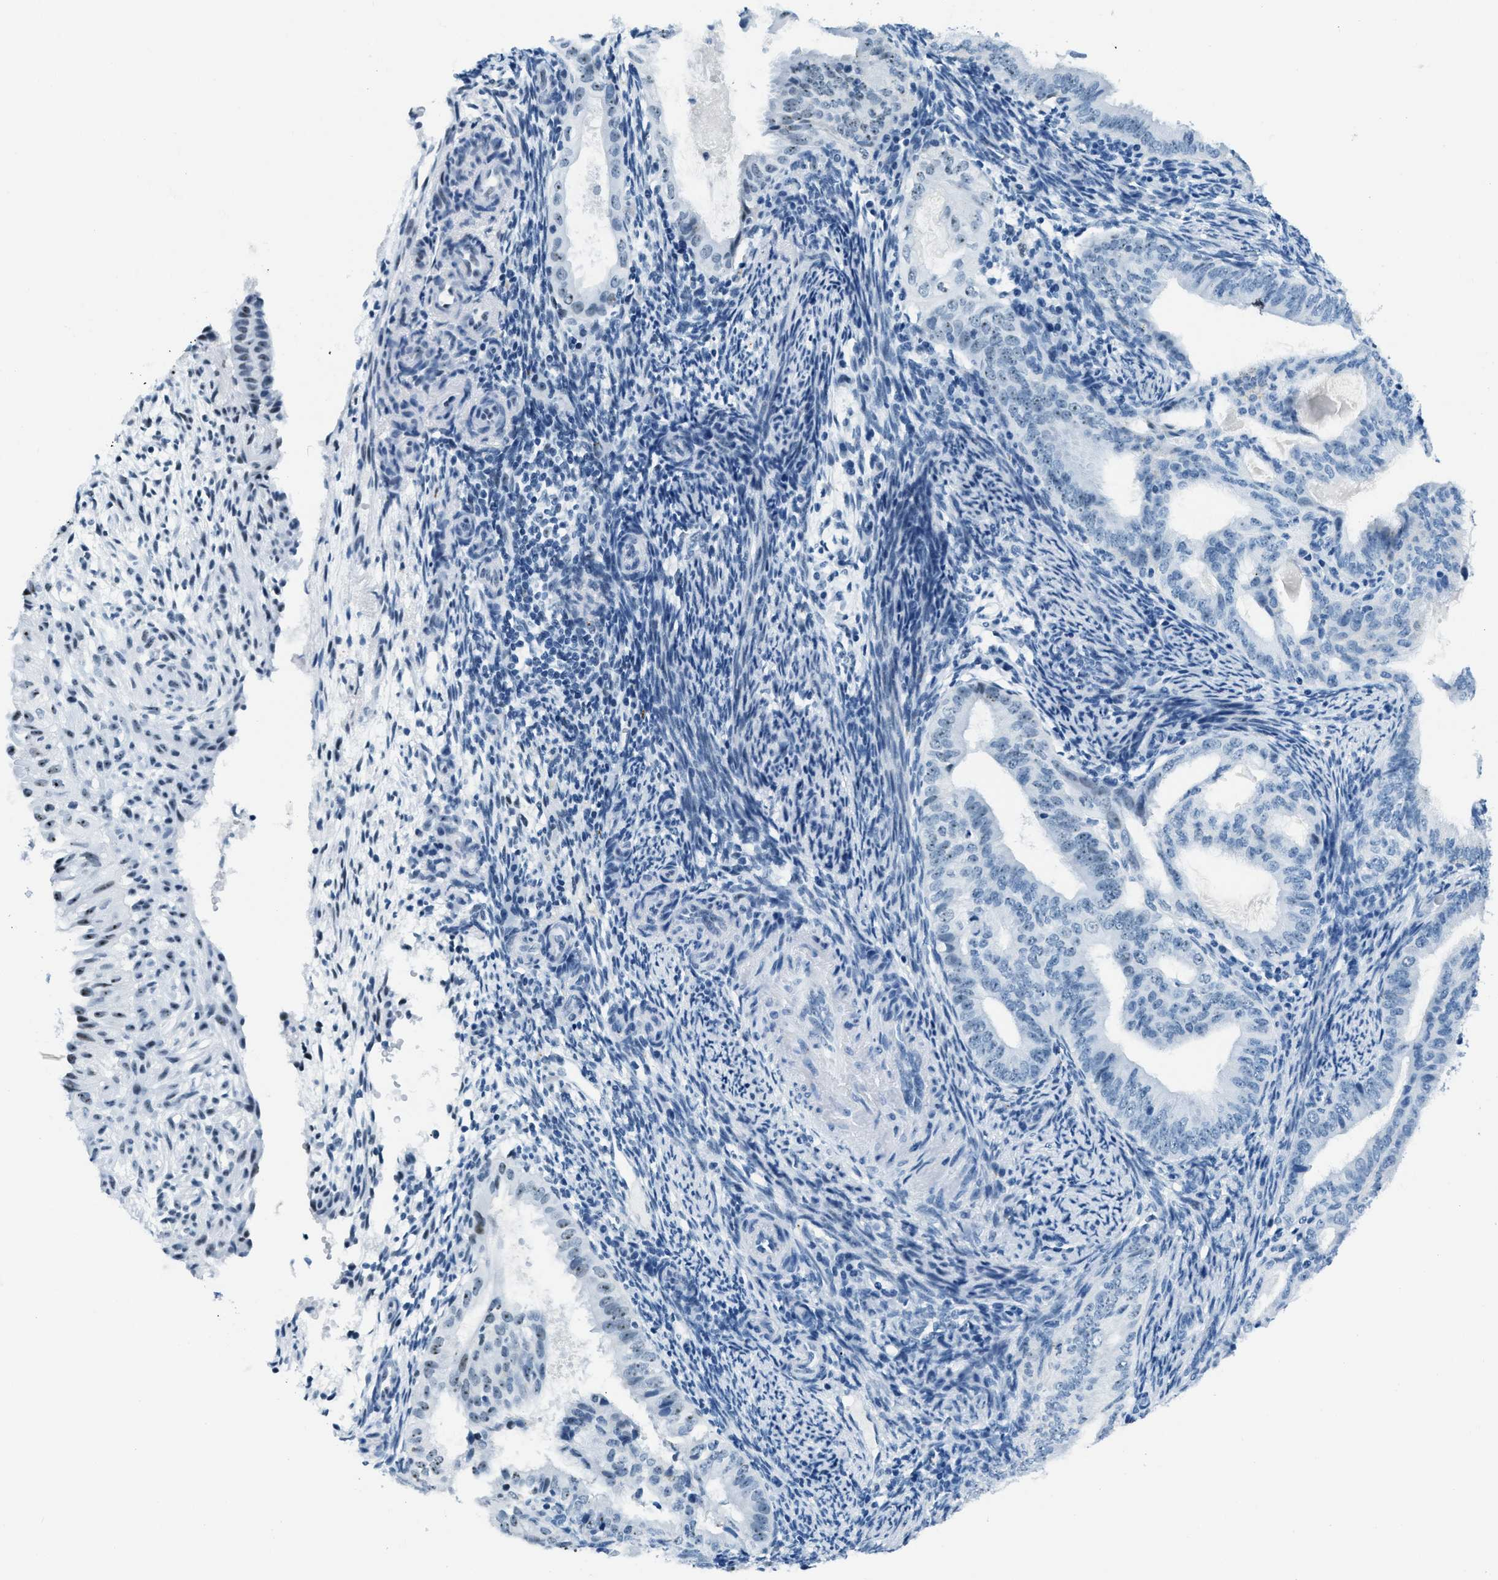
{"staining": {"intensity": "weak", "quantity": "<25%", "location": "nuclear"}, "tissue": "endometrial cancer", "cell_type": "Tumor cells", "image_type": "cancer", "snomed": [{"axis": "morphology", "description": "Adenocarcinoma, NOS"}, {"axis": "topography", "description": "Endometrium"}], "caption": "This is an immunohistochemistry (IHC) histopathology image of human endometrial cancer. There is no positivity in tumor cells.", "gene": "PLA2G2A", "patient": {"sex": "female", "age": 58}}